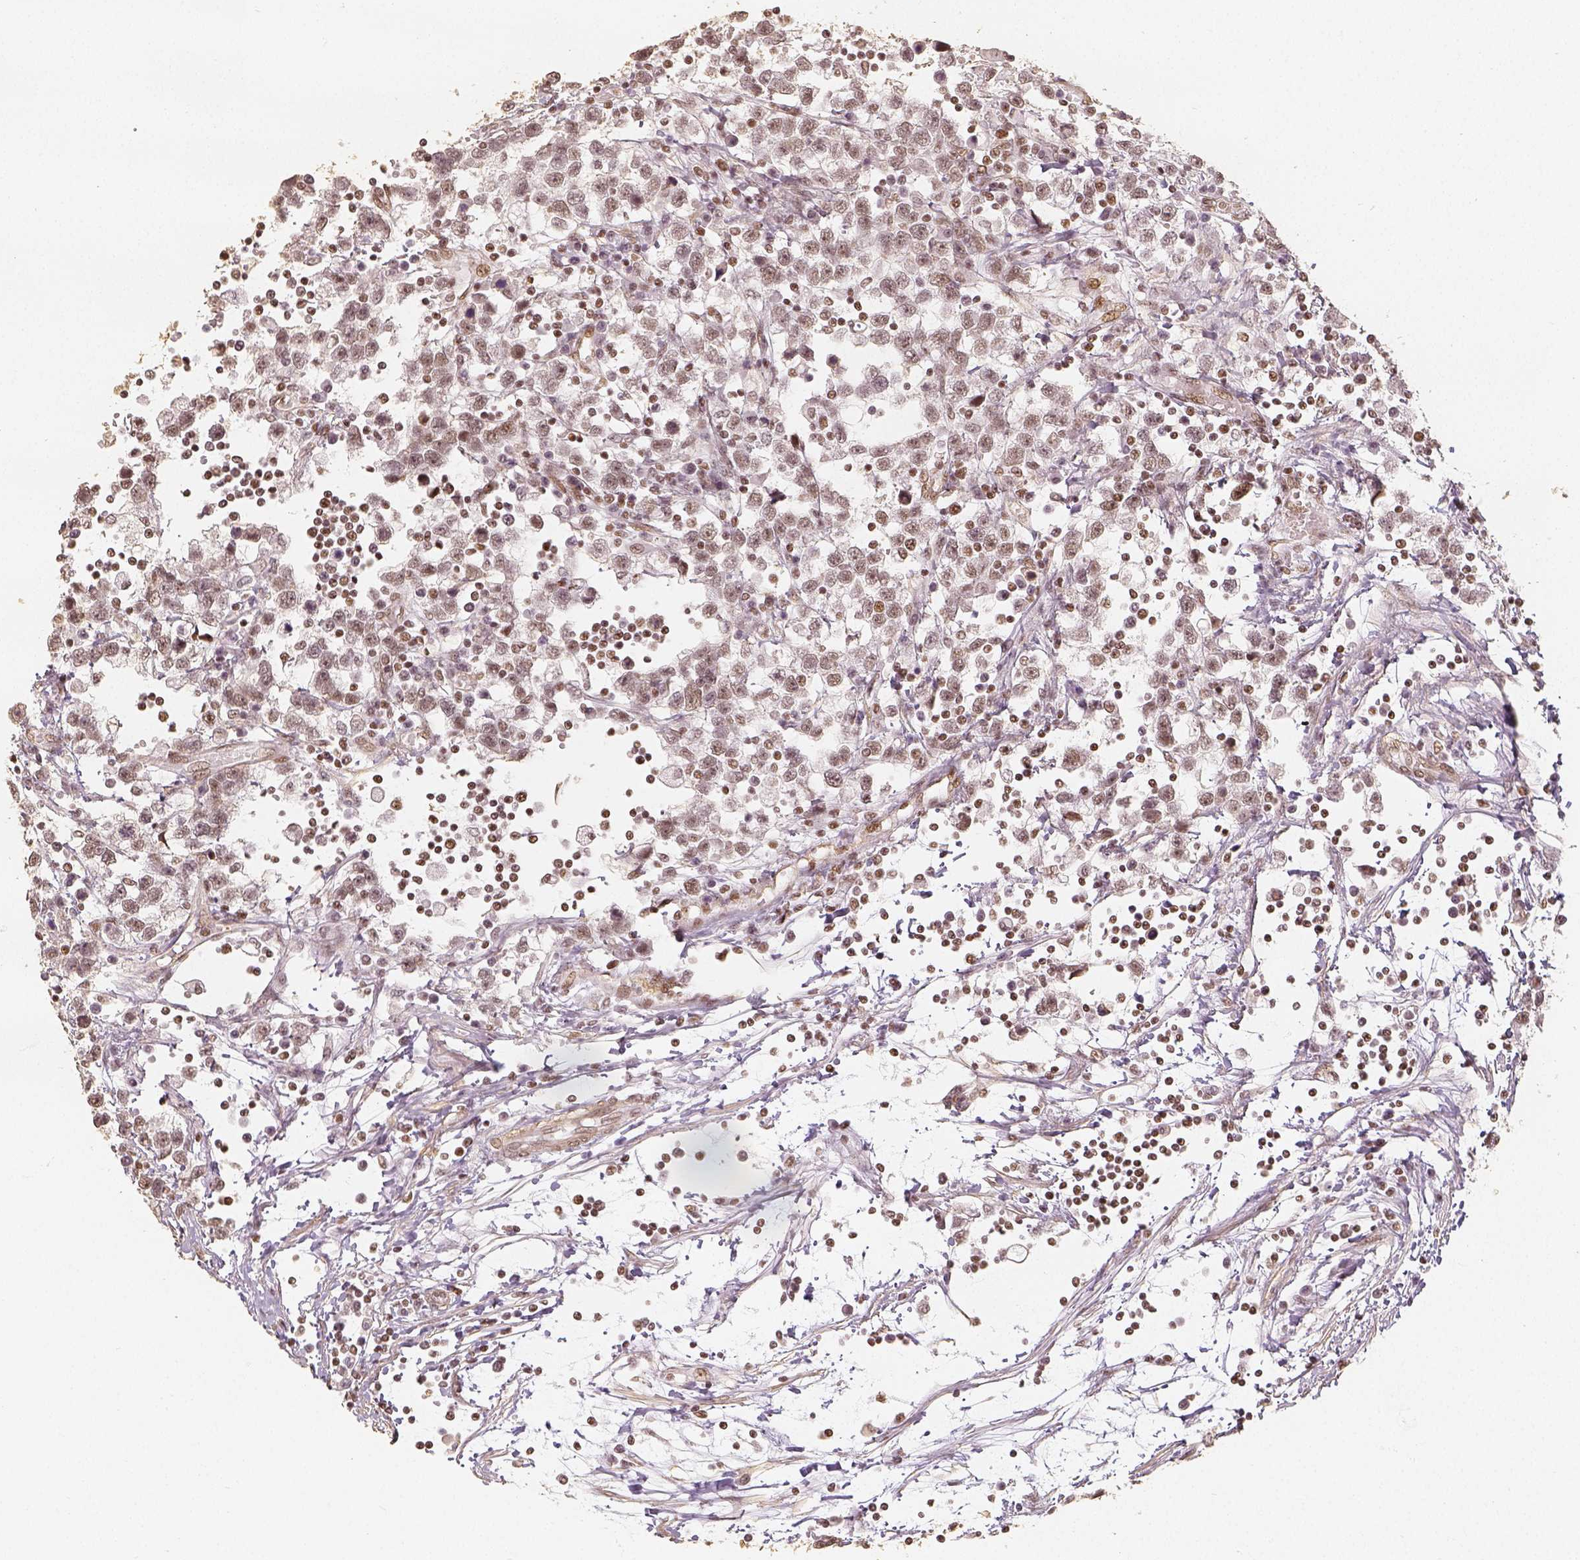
{"staining": {"intensity": "weak", "quantity": ">75%", "location": "nuclear"}, "tissue": "testis cancer", "cell_type": "Tumor cells", "image_type": "cancer", "snomed": [{"axis": "morphology", "description": "Seminoma, NOS"}, {"axis": "topography", "description": "Testis"}], "caption": "There is low levels of weak nuclear staining in tumor cells of seminoma (testis), as demonstrated by immunohistochemical staining (brown color).", "gene": "HDAC1", "patient": {"sex": "male", "age": 34}}